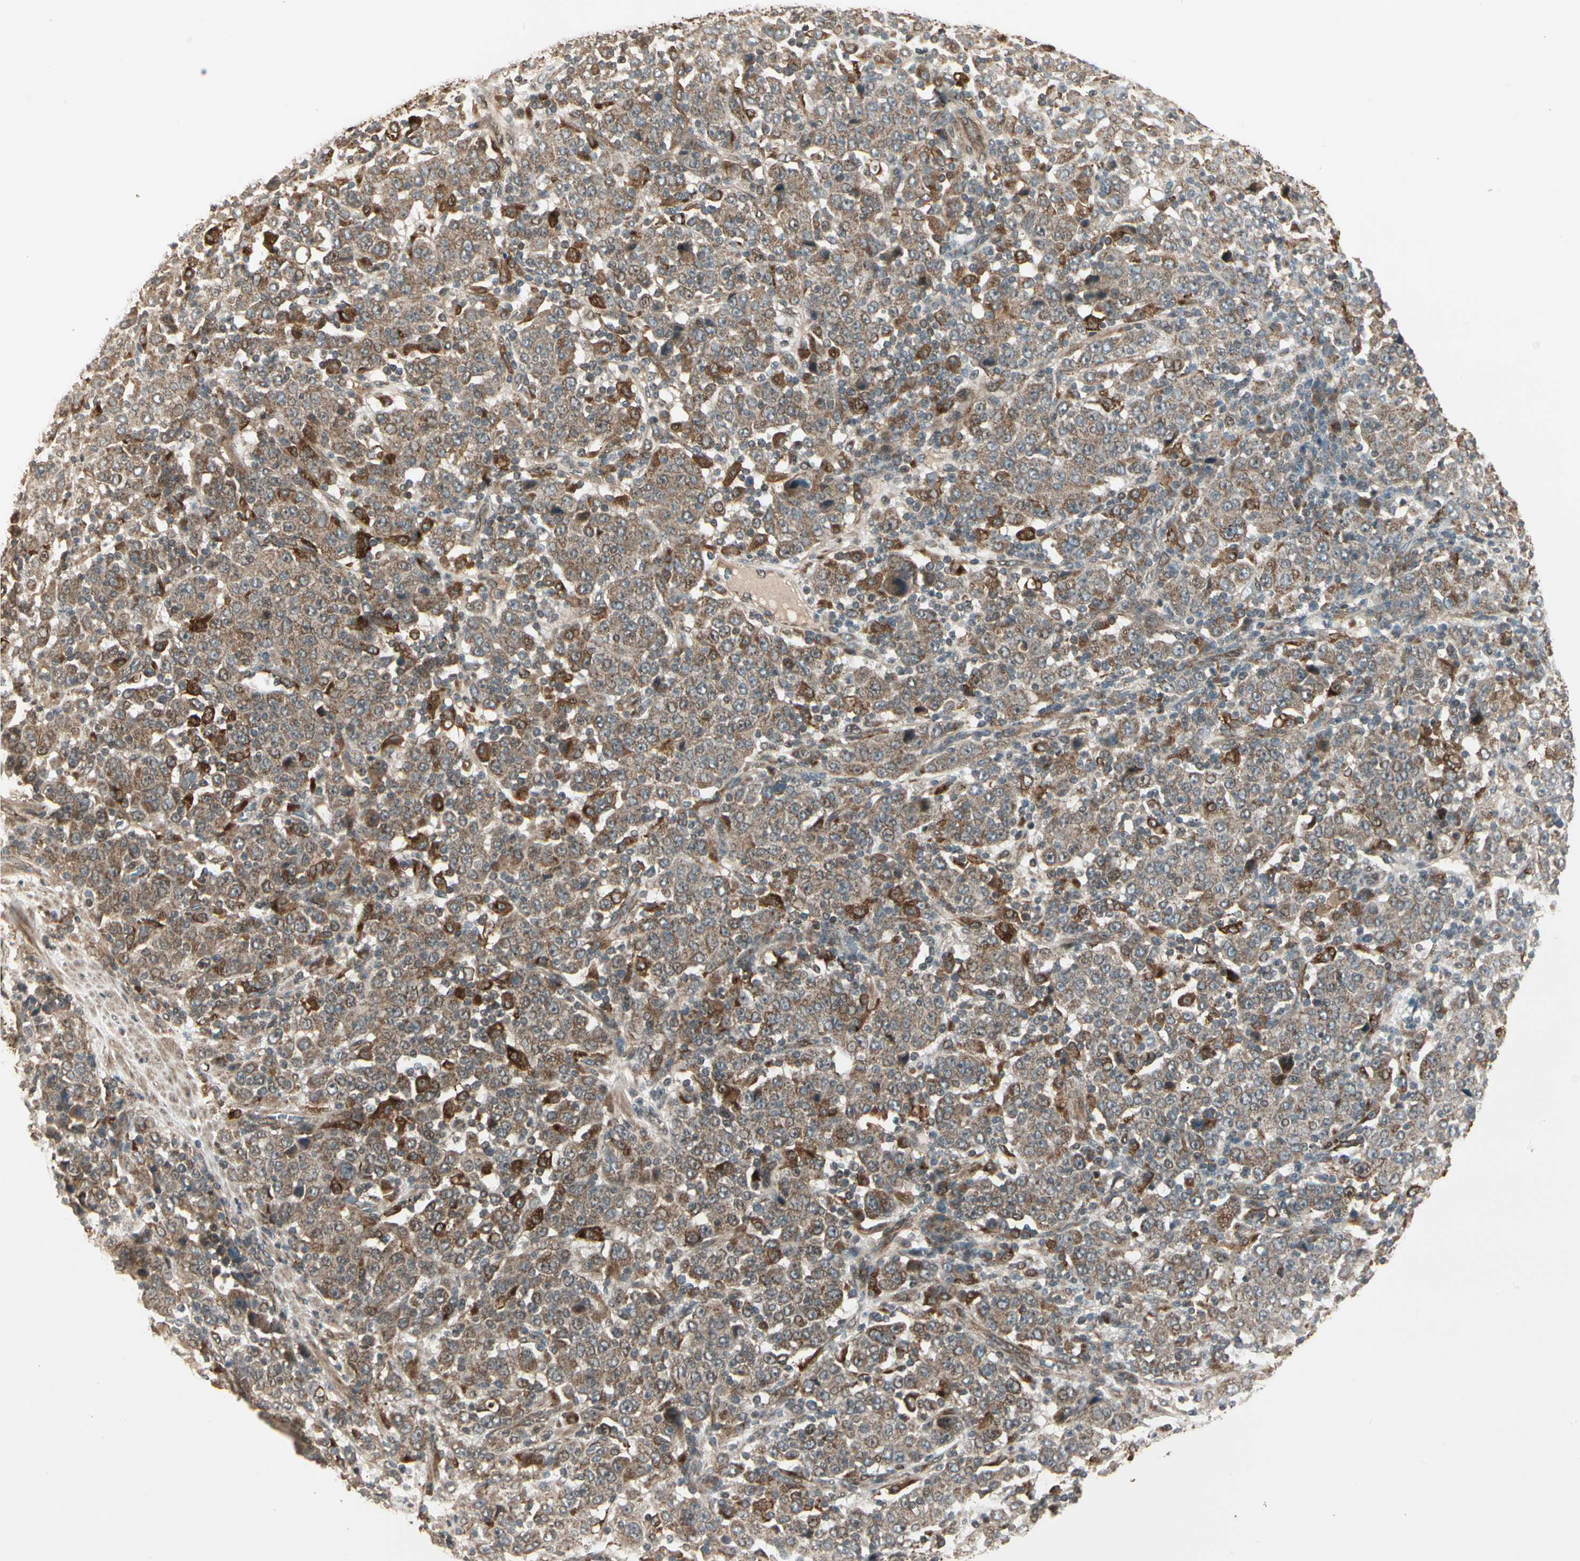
{"staining": {"intensity": "moderate", "quantity": ">75%", "location": "cytoplasmic/membranous"}, "tissue": "stomach cancer", "cell_type": "Tumor cells", "image_type": "cancer", "snomed": [{"axis": "morphology", "description": "Normal tissue, NOS"}, {"axis": "morphology", "description": "Adenocarcinoma, NOS"}, {"axis": "topography", "description": "Stomach, upper"}, {"axis": "topography", "description": "Stomach"}], "caption": "Immunohistochemistry (IHC) (DAB (3,3'-diaminobenzidine)) staining of human stomach adenocarcinoma exhibits moderate cytoplasmic/membranous protein staining in about >75% of tumor cells. Nuclei are stained in blue.", "gene": "GLUL", "patient": {"sex": "male", "age": 59}}